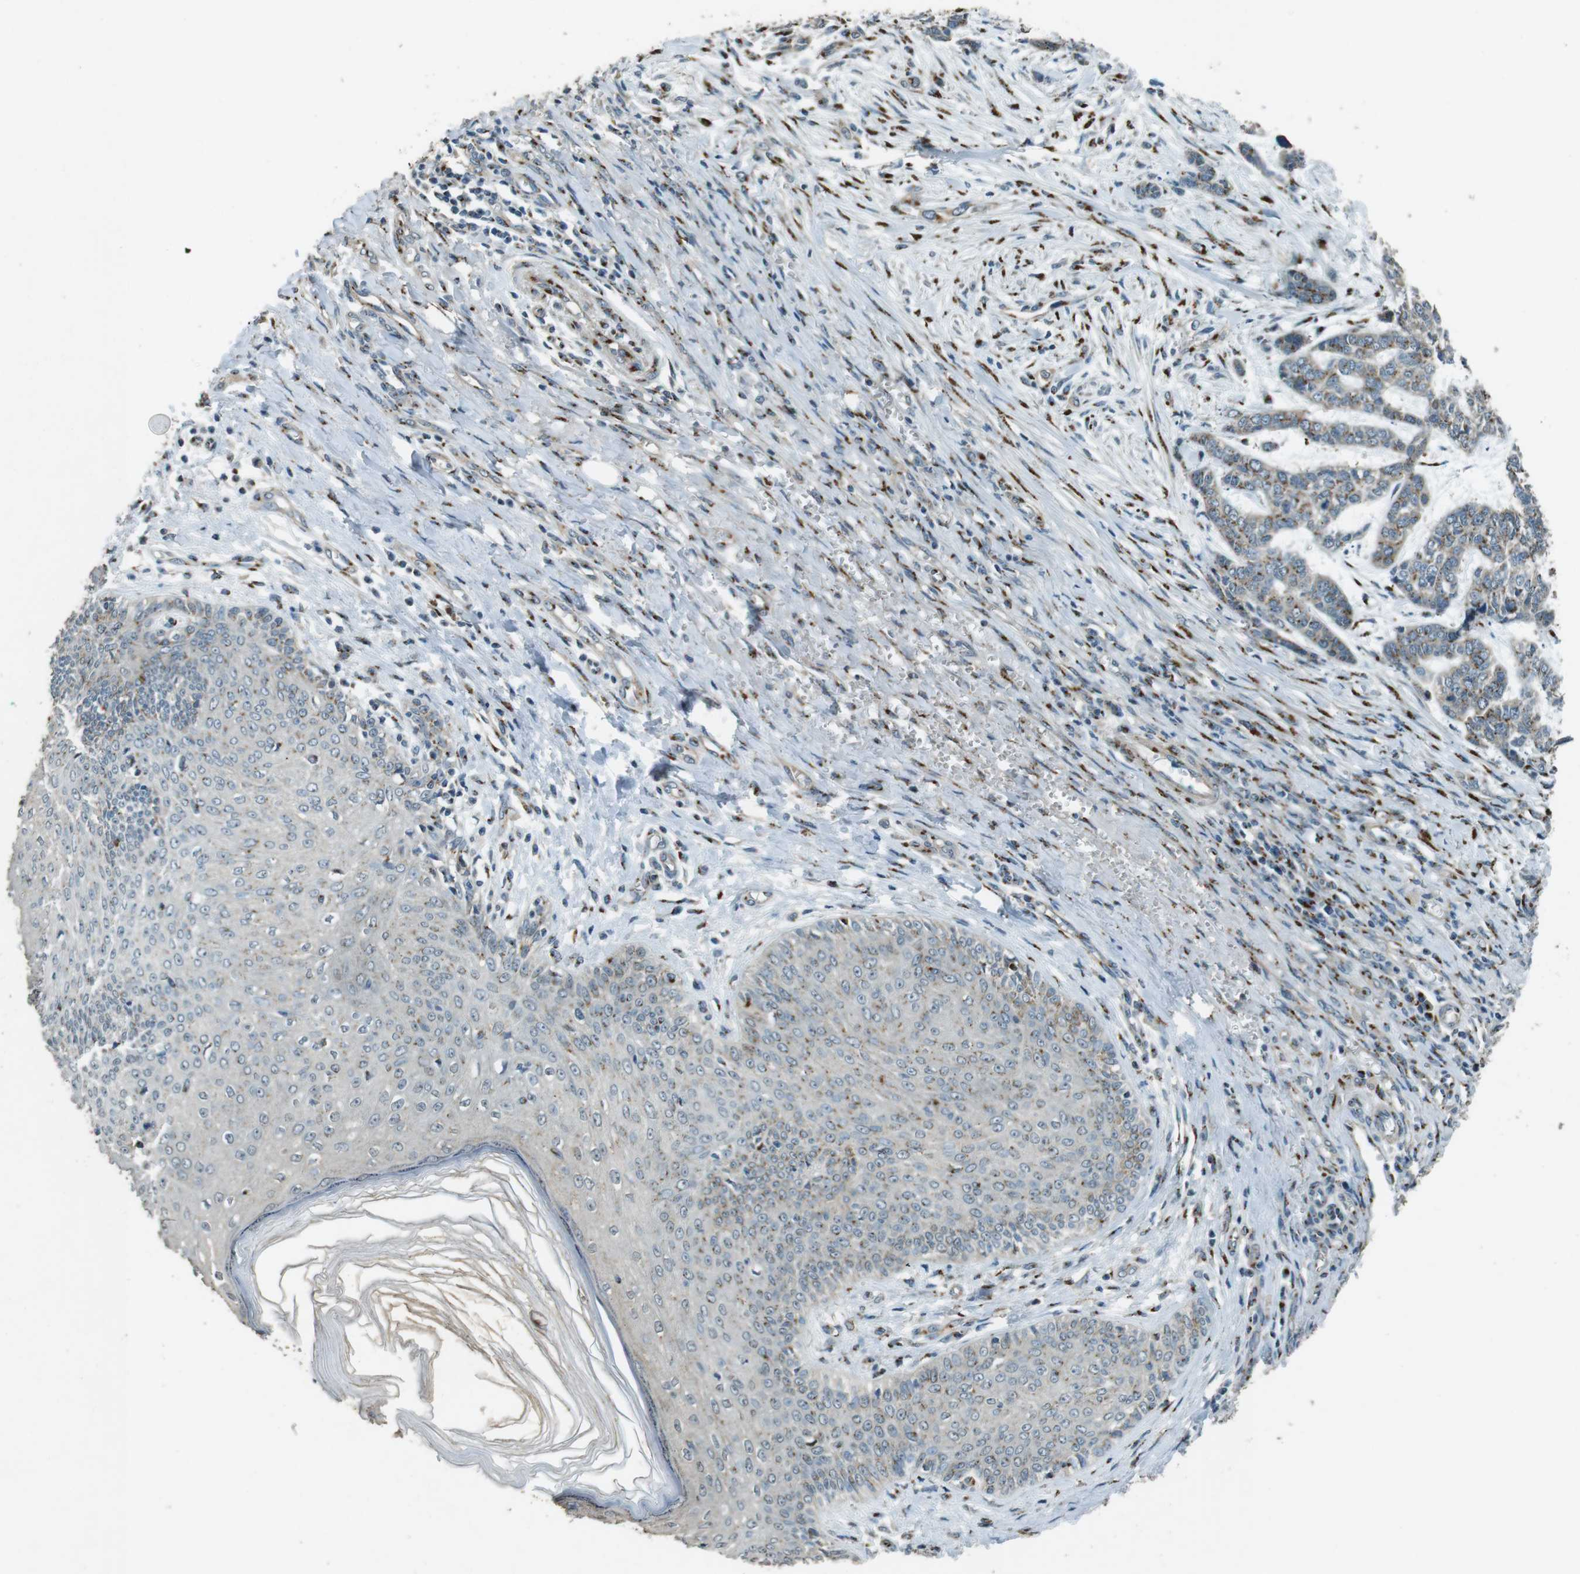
{"staining": {"intensity": "weak", "quantity": ">75%", "location": "cytoplasmic/membranous"}, "tissue": "skin cancer", "cell_type": "Tumor cells", "image_type": "cancer", "snomed": [{"axis": "morphology", "description": "Basal cell carcinoma"}, {"axis": "topography", "description": "Skin"}], "caption": "A brown stain labels weak cytoplasmic/membranous staining of a protein in human basal cell carcinoma (skin) tumor cells.", "gene": "TMEM115", "patient": {"sex": "female", "age": 64}}